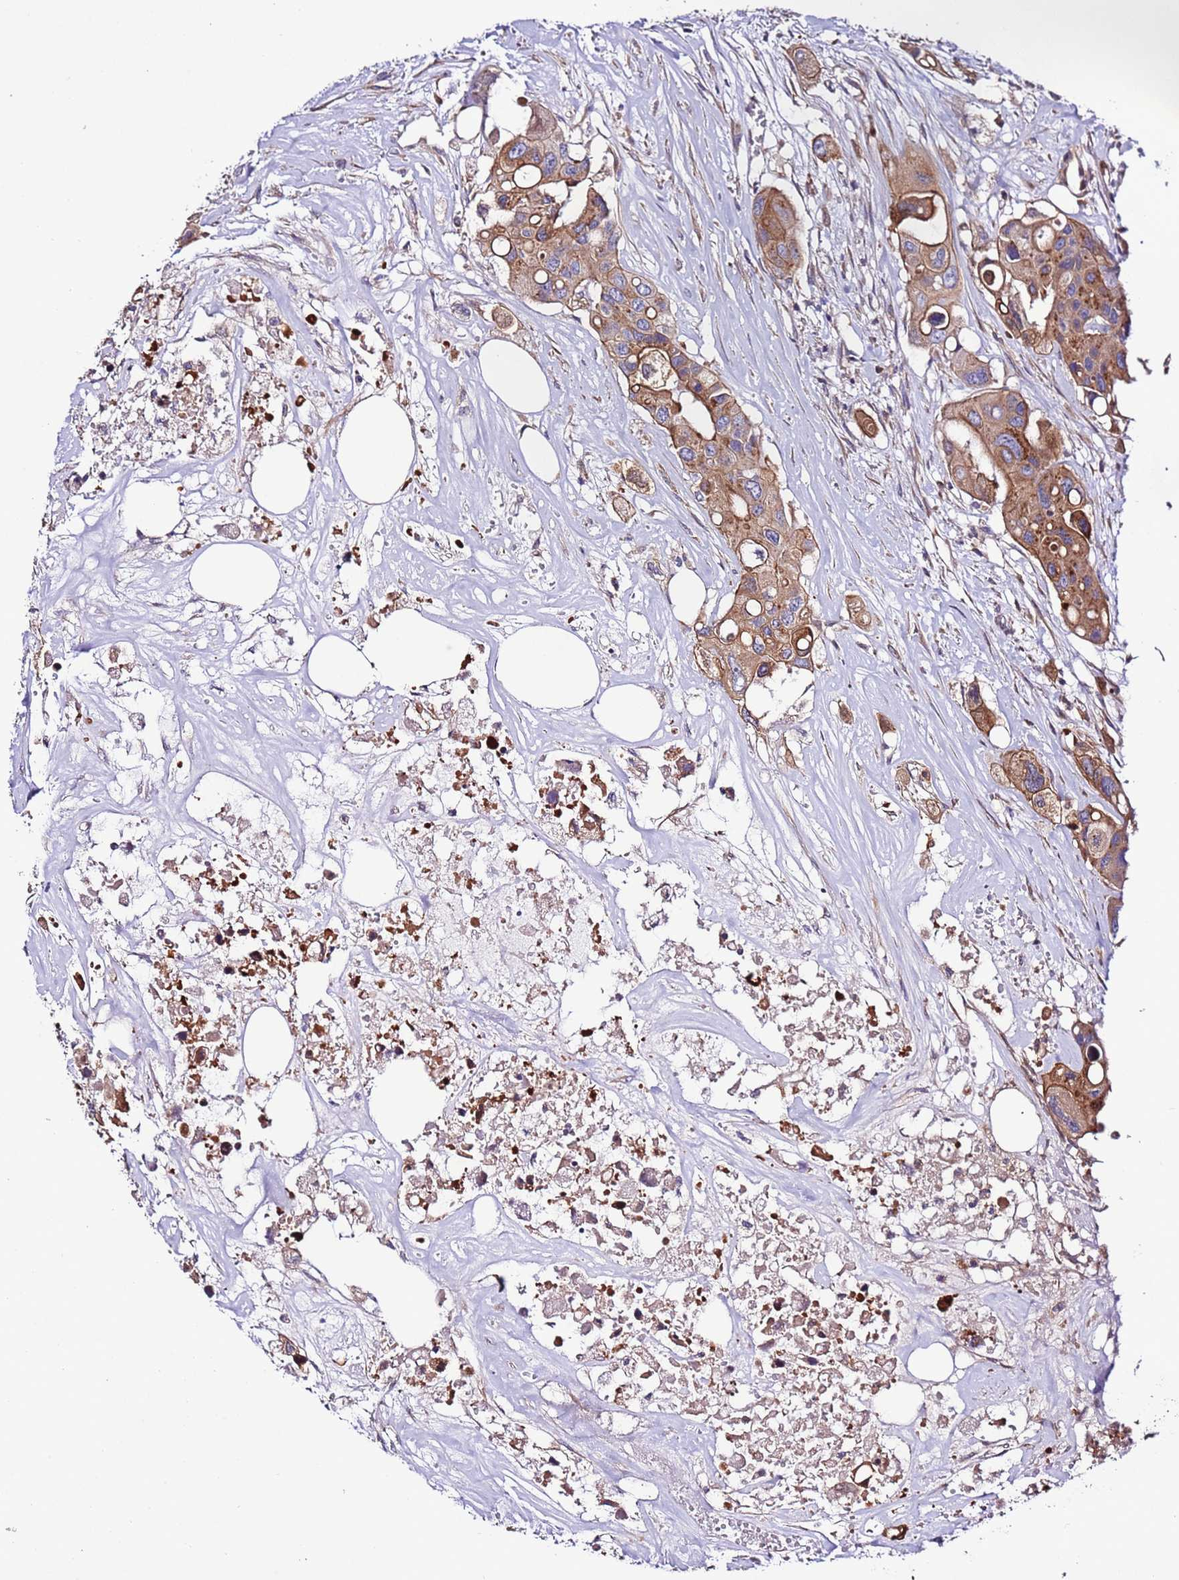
{"staining": {"intensity": "moderate", "quantity": ">75%", "location": "cytoplasmic/membranous"}, "tissue": "colorectal cancer", "cell_type": "Tumor cells", "image_type": "cancer", "snomed": [{"axis": "morphology", "description": "Adenocarcinoma, NOS"}, {"axis": "topography", "description": "Colon"}], "caption": "A photomicrograph showing moderate cytoplasmic/membranous expression in approximately >75% of tumor cells in colorectal cancer, as visualized by brown immunohistochemical staining.", "gene": "SPCS1", "patient": {"sex": "male", "age": 77}}